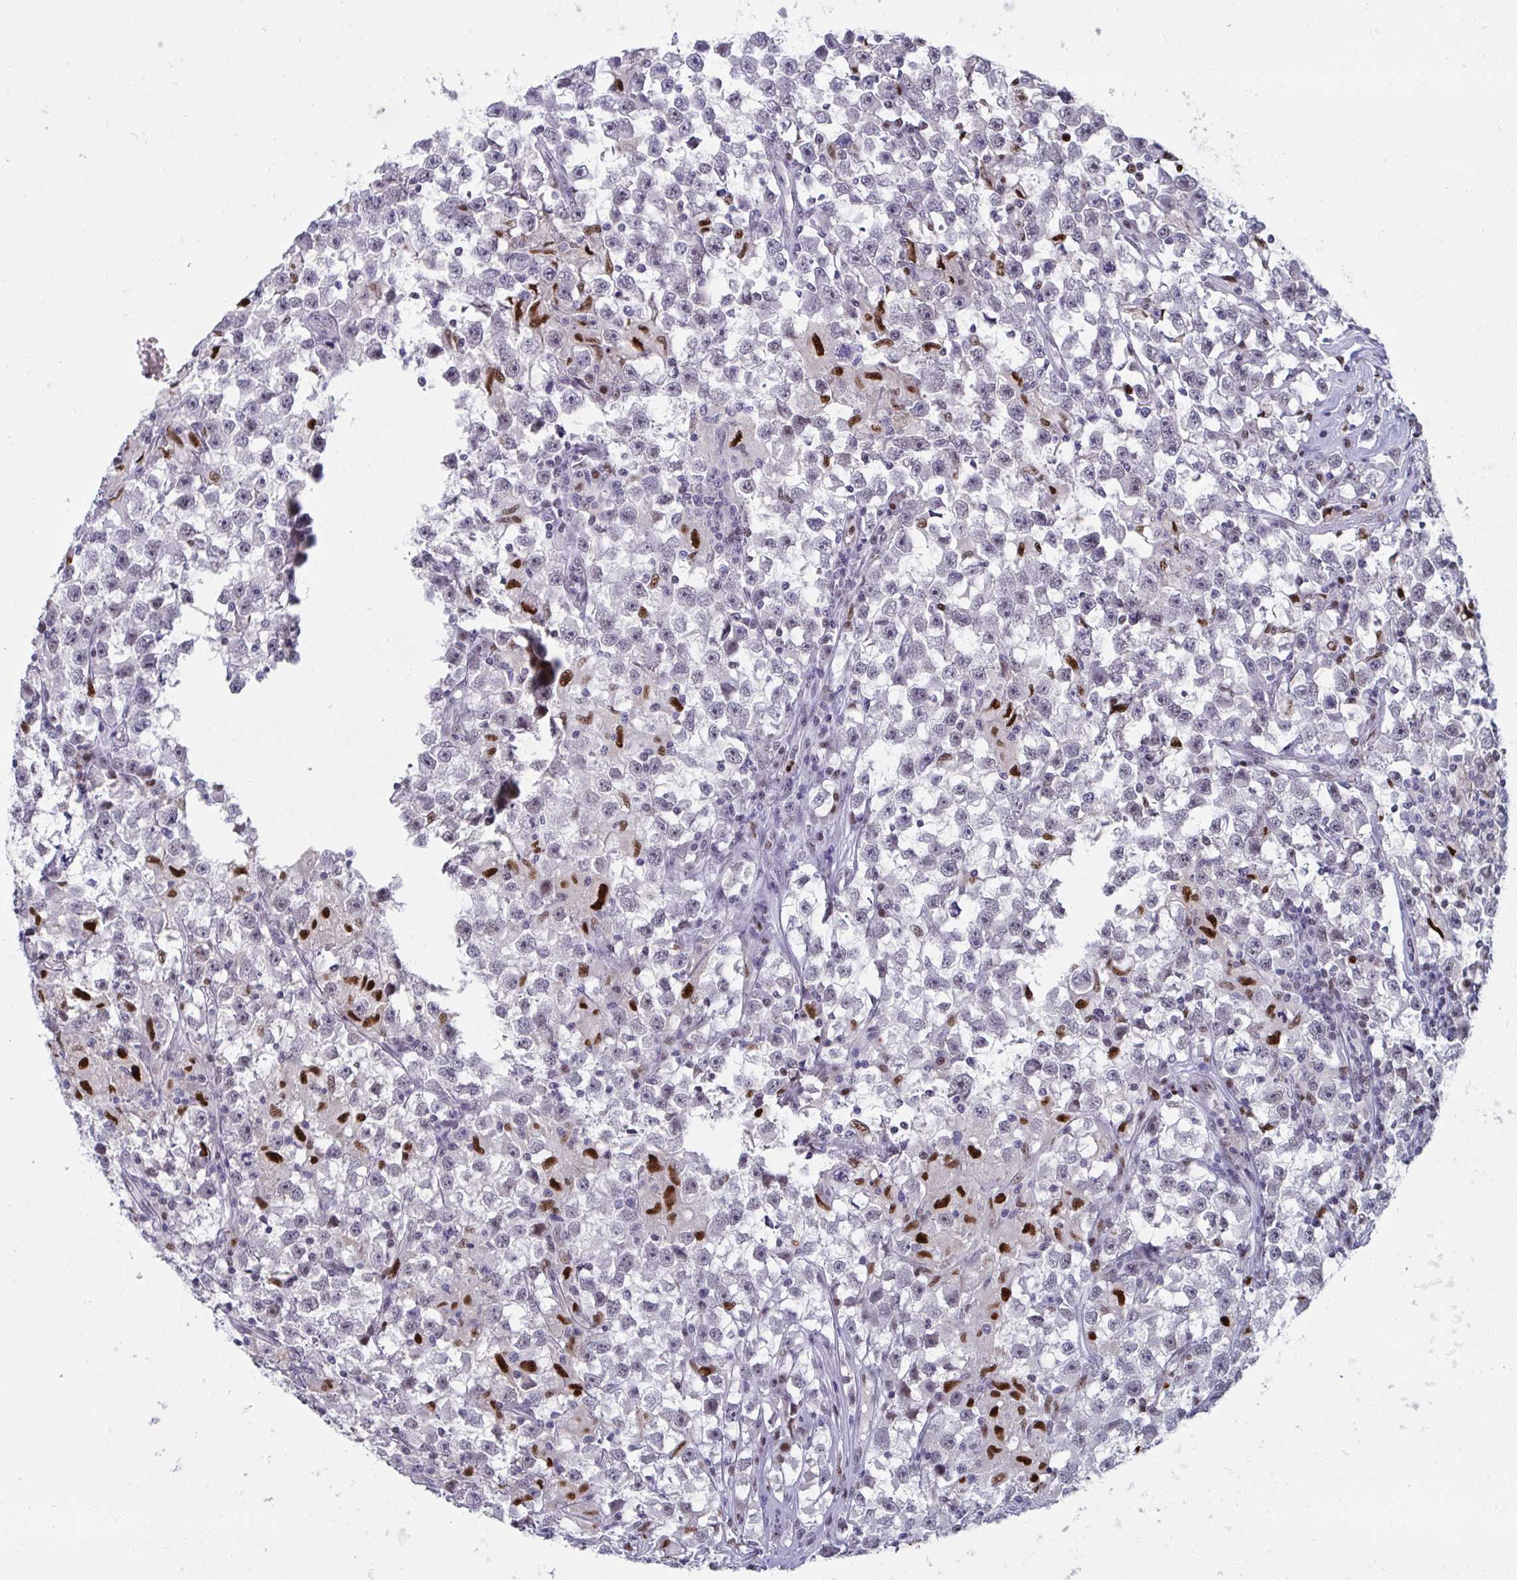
{"staining": {"intensity": "negative", "quantity": "none", "location": "none"}, "tissue": "testis cancer", "cell_type": "Tumor cells", "image_type": "cancer", "snomed": [{"axis": "morphology", "description": "Seminoma, NOS"}, {"axis": "topography", "description": "Testis"}], "caption": "Immunohistochemistry of human seminoma (testis) demonstrates no staining in tumor cells.", "gene": "JDP2", "patient": {"sex": "male", "age": 33}}